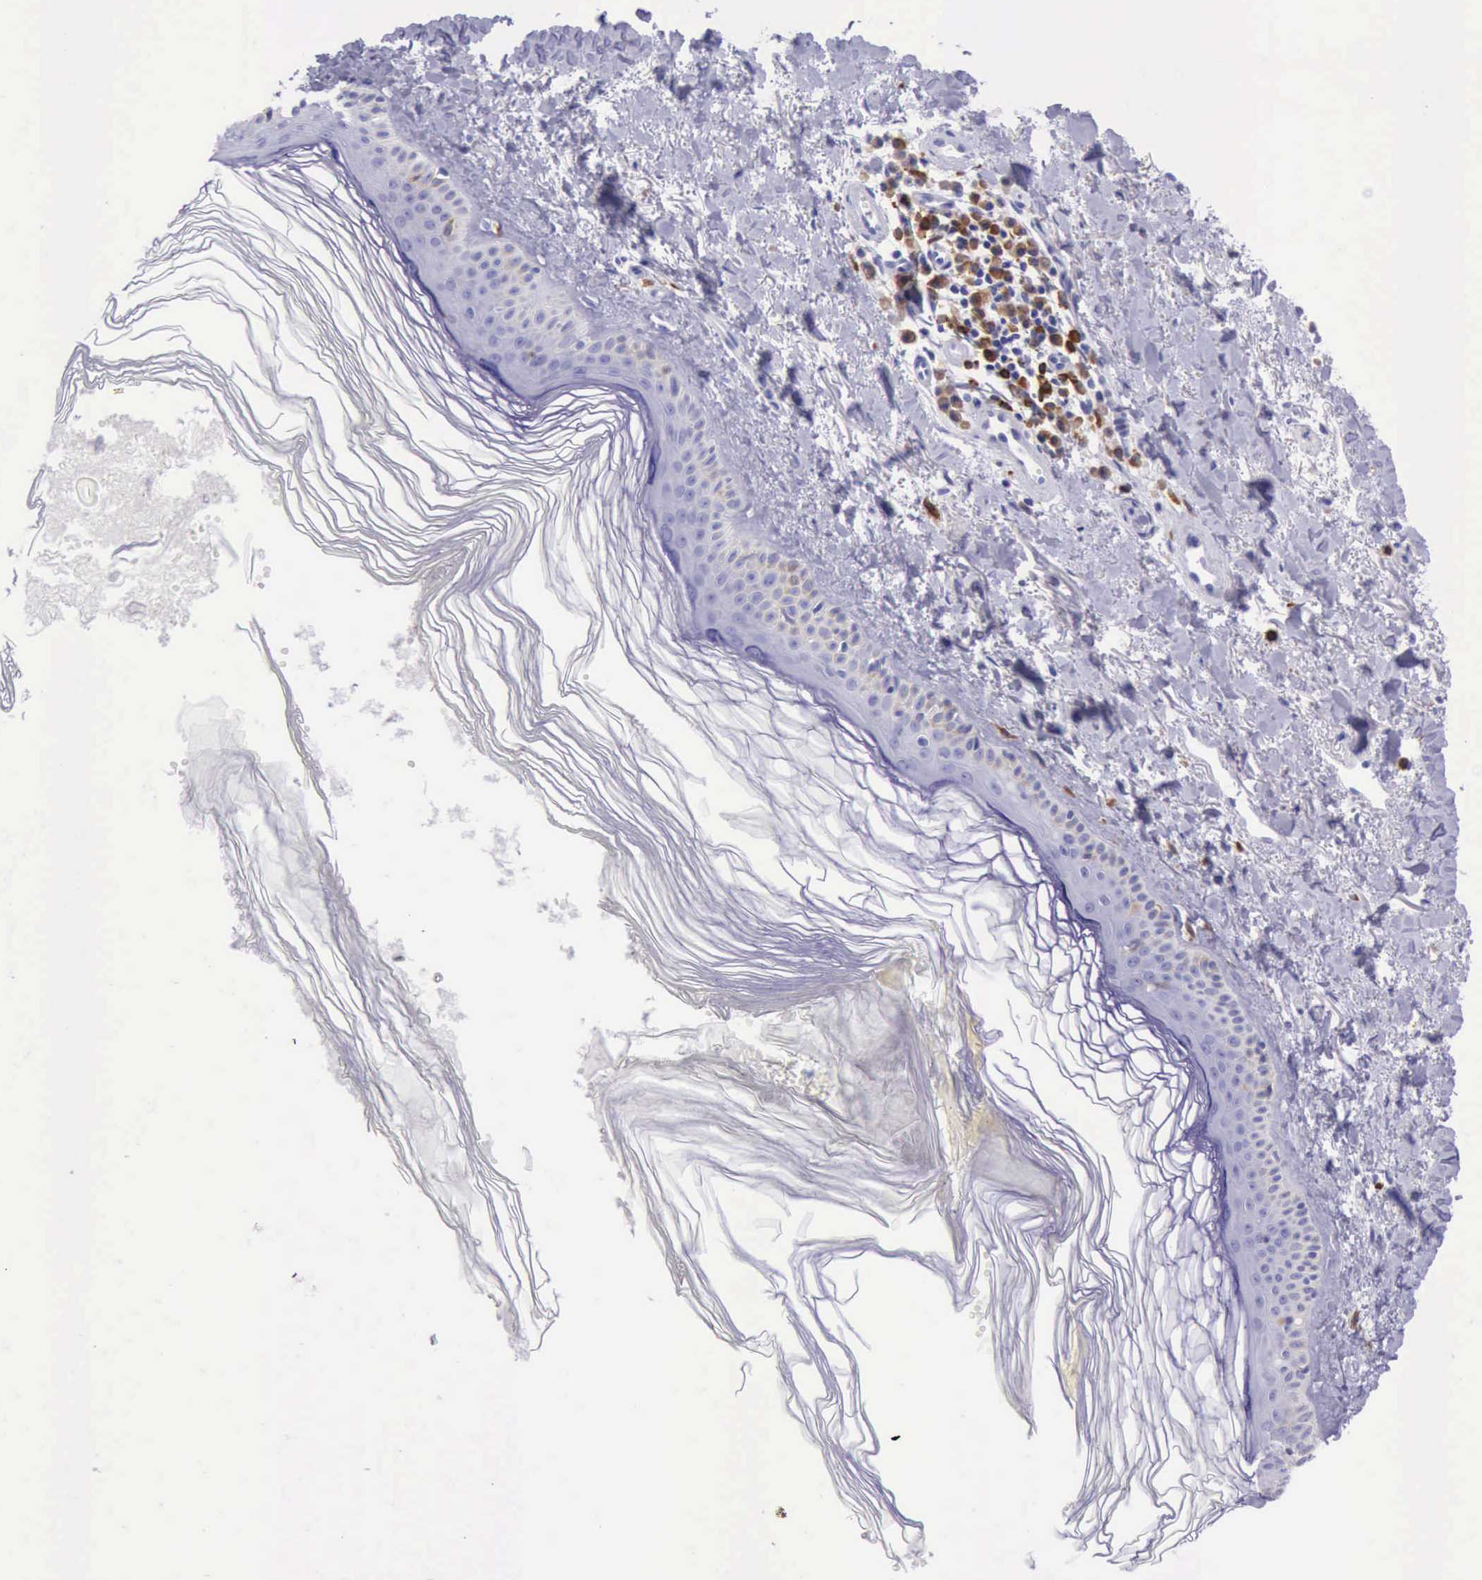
{"staining": {"intensity": "negative", "quantity": "none", "location": "none"}, "tissue": "melanoma", "cell_type": "Tumor cells", "image_type": "cancer", "snomed": [{"axis": "morphology", "description": "Malignant melanoma, NOS"}, {"axis": "topography", "description": "Skin"}], "caption": "The micrograph shows no significant expression in tumor cells of malignant melanoma.", "gene": "BTK", "patient": {"sex": "female", "age": 73}}